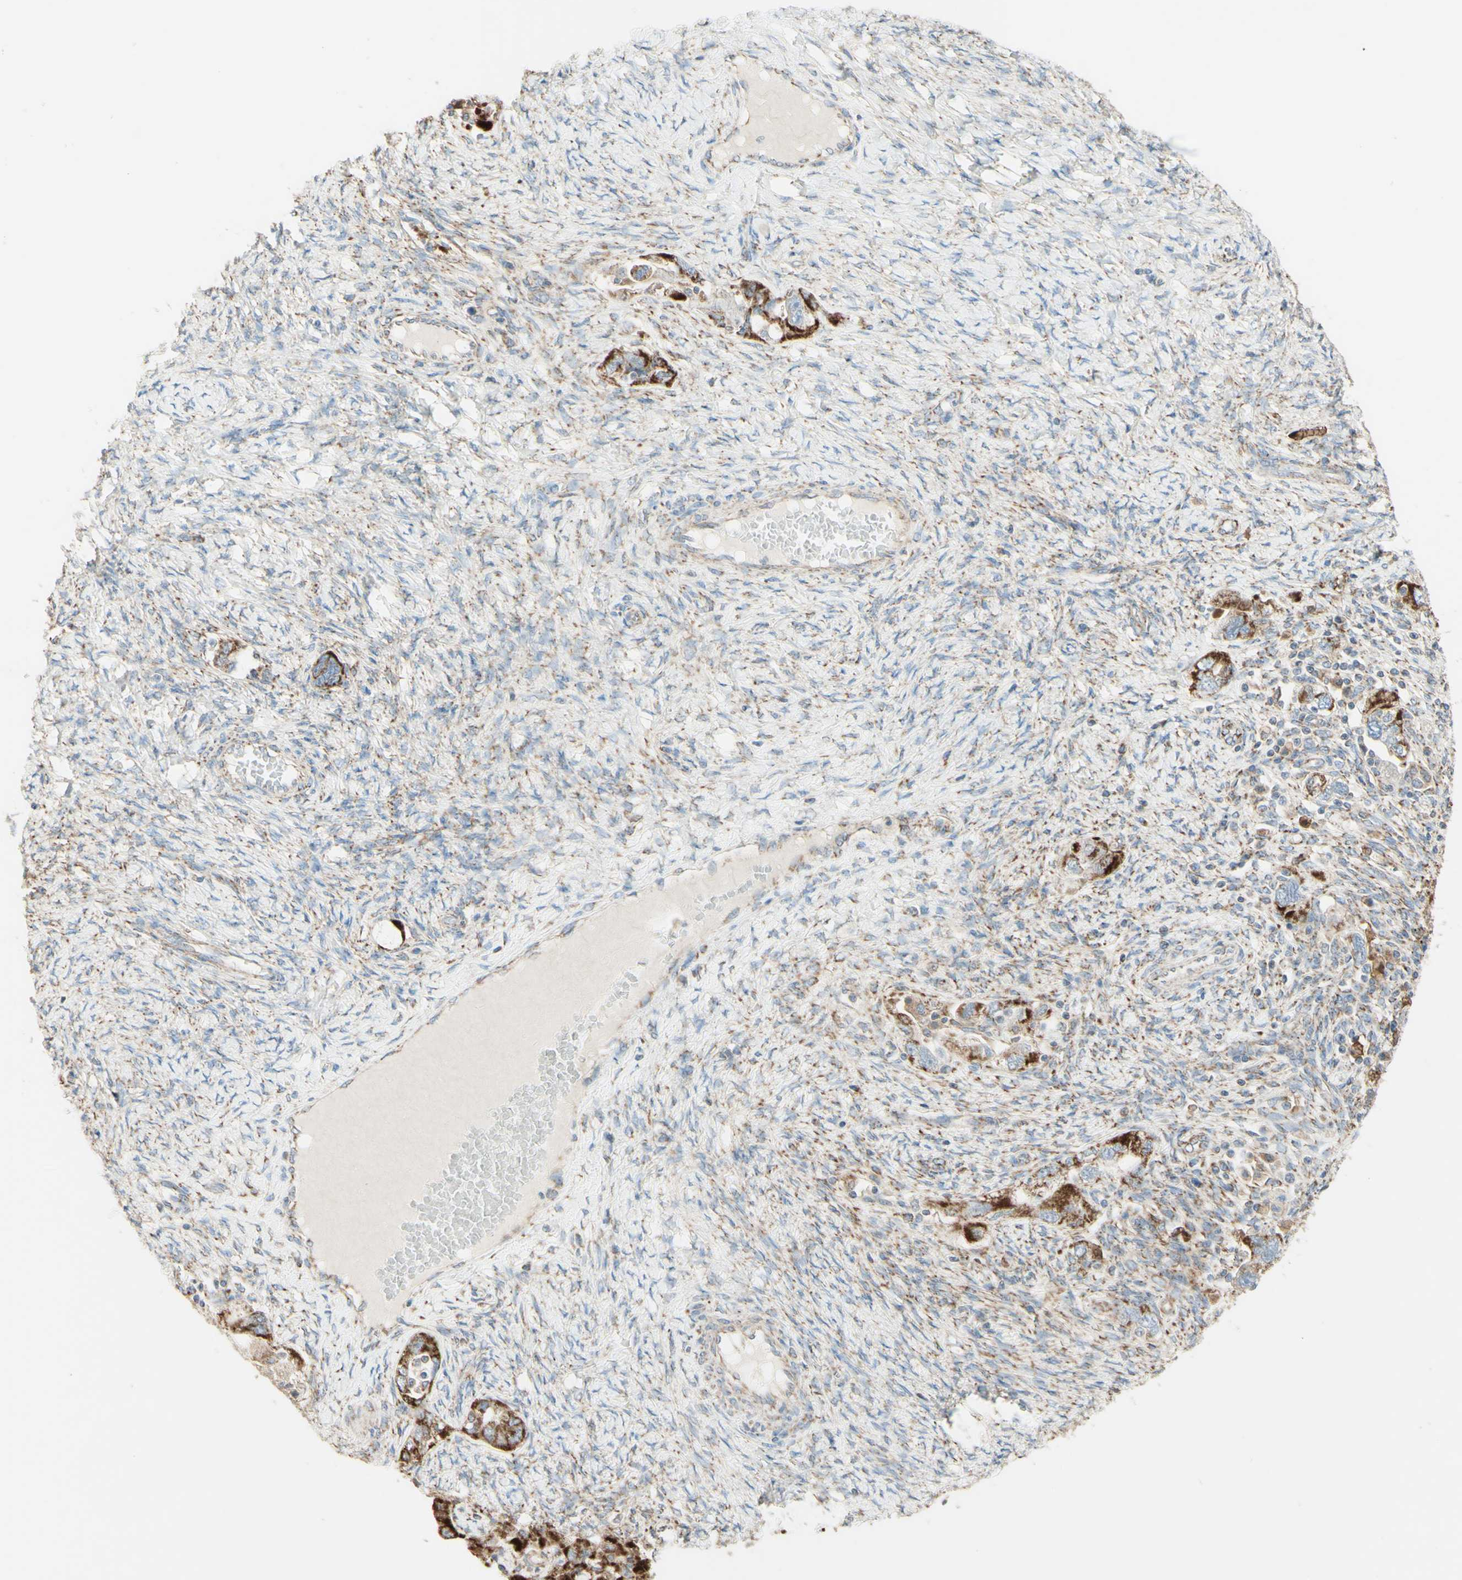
{"staining": {"intensity": "strong", "quantity": ">75%", "location": "cytoplasmic/membranous"}, "tissue": "ovarian cancer", "cell_type": "Tumor cells", "image_type": "cancer", "snomed": [{"axis": "morphology", "description": "Carcinoma, NOS"}, {"axis": "morphology", "description": "Cystadenocarcinoma, serous, NOS"}, {"axis": "topography", "description": "Ovary"}], "caption": "A photomicrograph of ovarian cancer stained for a protein reveals strong cytoplasmic/membranous brown staining in tumor cells.", "gene": "ARMC10", "patient": {"sex": "female", "age": 69}}